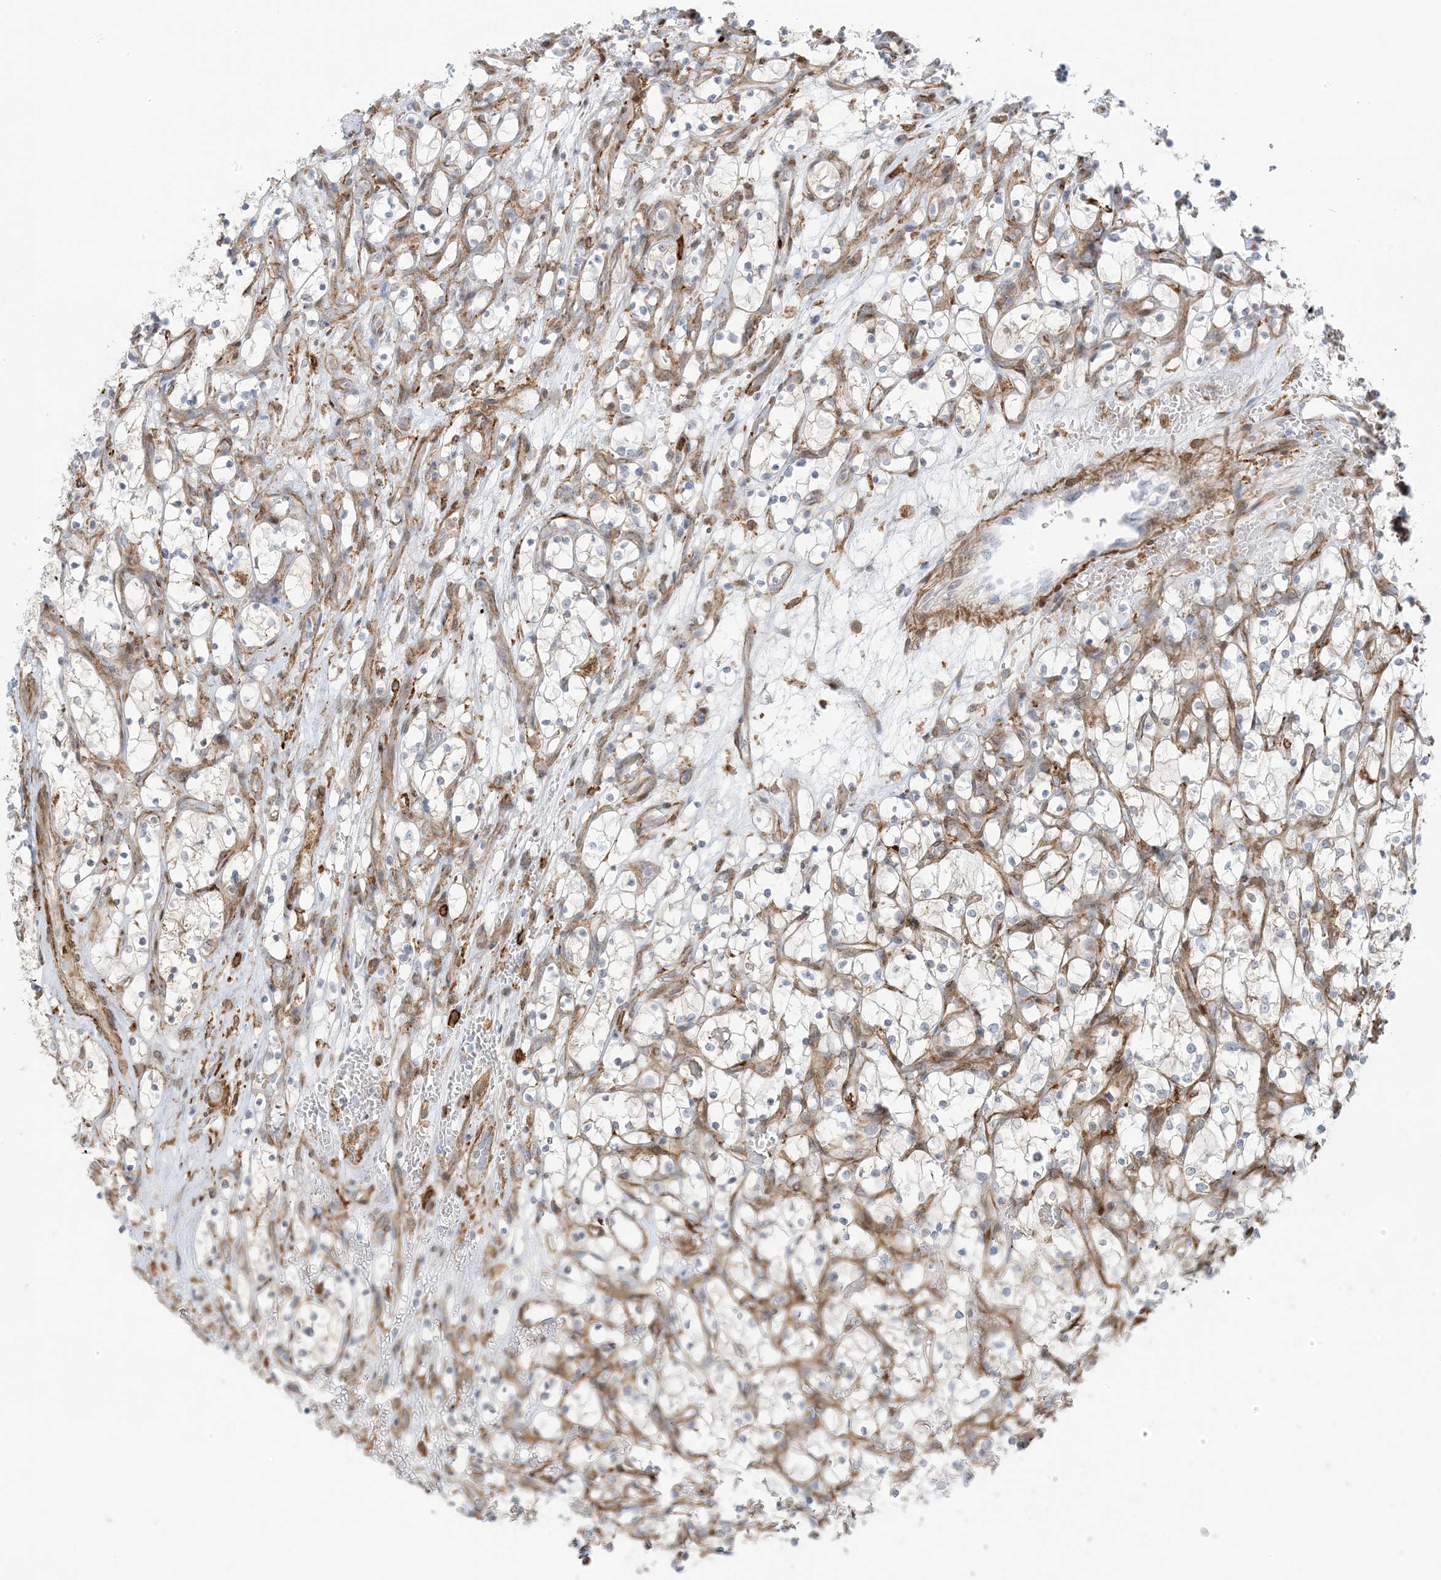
{"staining": {"intensity": "negative", "quantity": "none", "location": "none"}, "tissue": "renal cancer", "cell_type": "Tumor cells", "image_type": "cancer", "snomed": [{"axis": "morphology", "description": "Adenocarcinoma, NOS"}, {"axis": "topography", "description": "Kidney"}], "caption": "DAB (3,3'-diaminobenzidine) immunohistochemical staining of renal adenocarcinoma shows no significant positivity in tumor cells. (DAB (3,3'-diaminobenzidine) immunohistochemistry (IHC) visualized using brightfield microscopy, high magnification).", "gene": "ICMT", "patient": {"sex": "female", "age": 69}}